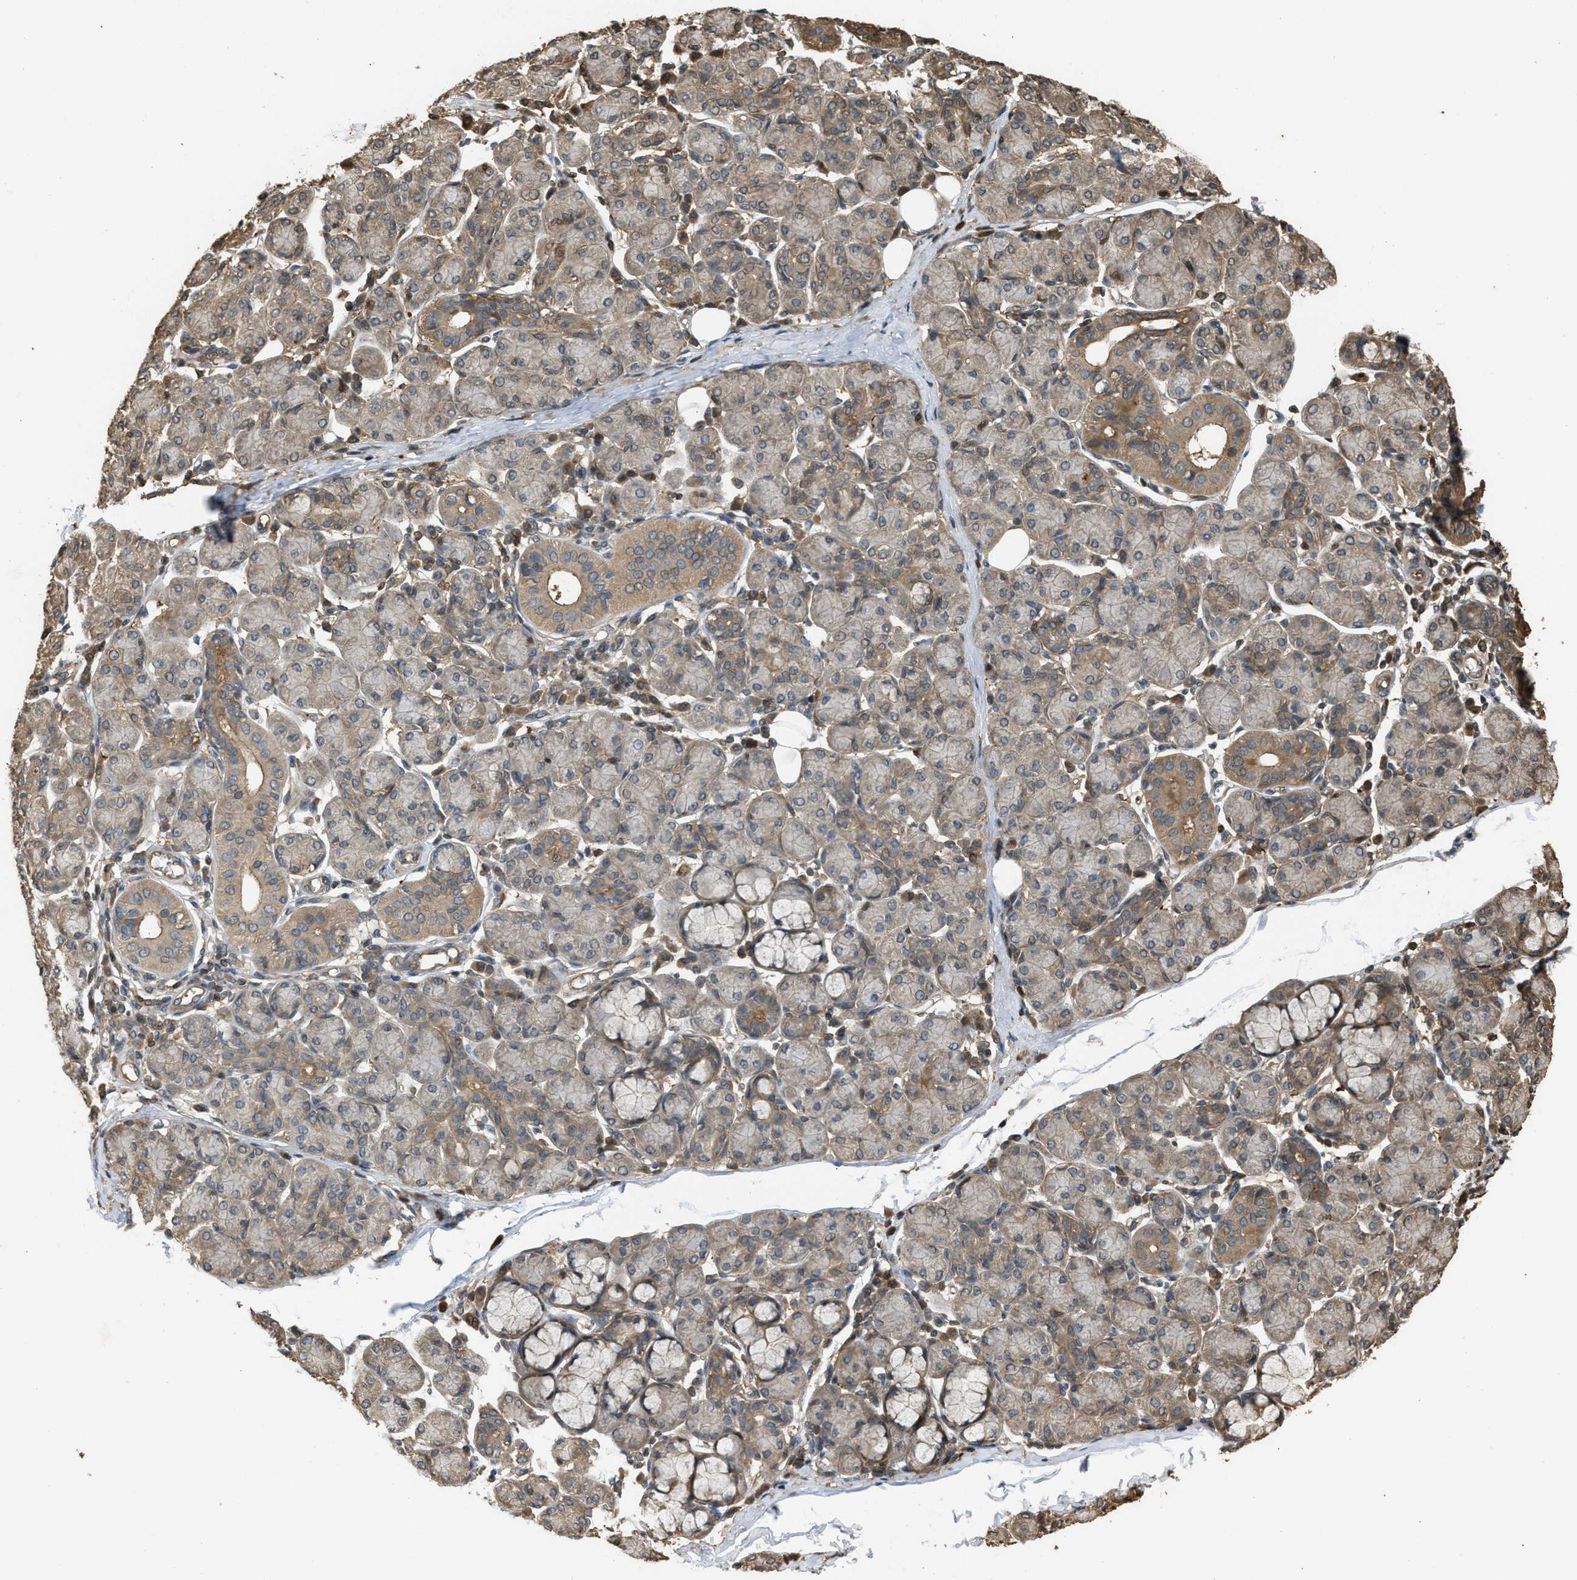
{"staining": {"intensity": "weak", "quantity": "25%-75%", "location": "cytoplasmic/membranous"}, "tissue": "salivary gland", "cell_type": "Glandular cells", "image_type": "normal", "snomed": [{"axis": "morphology", "description": "Normal tissue, NOS"}, {"axis": "morphology", "description": "Inflammation, NOS"}, {"axis": "topography", "description": "Lymph node"}, {"axis": "topography", "description": "Salivary gland"}], "caption": "Weak cytoplasmic/membranous protein expression is identified in approximately 25%-75% of glandular cells in salivary gland.", "gene": "ARHGDIA", "patient": {"sex": "male", "age": 3}}